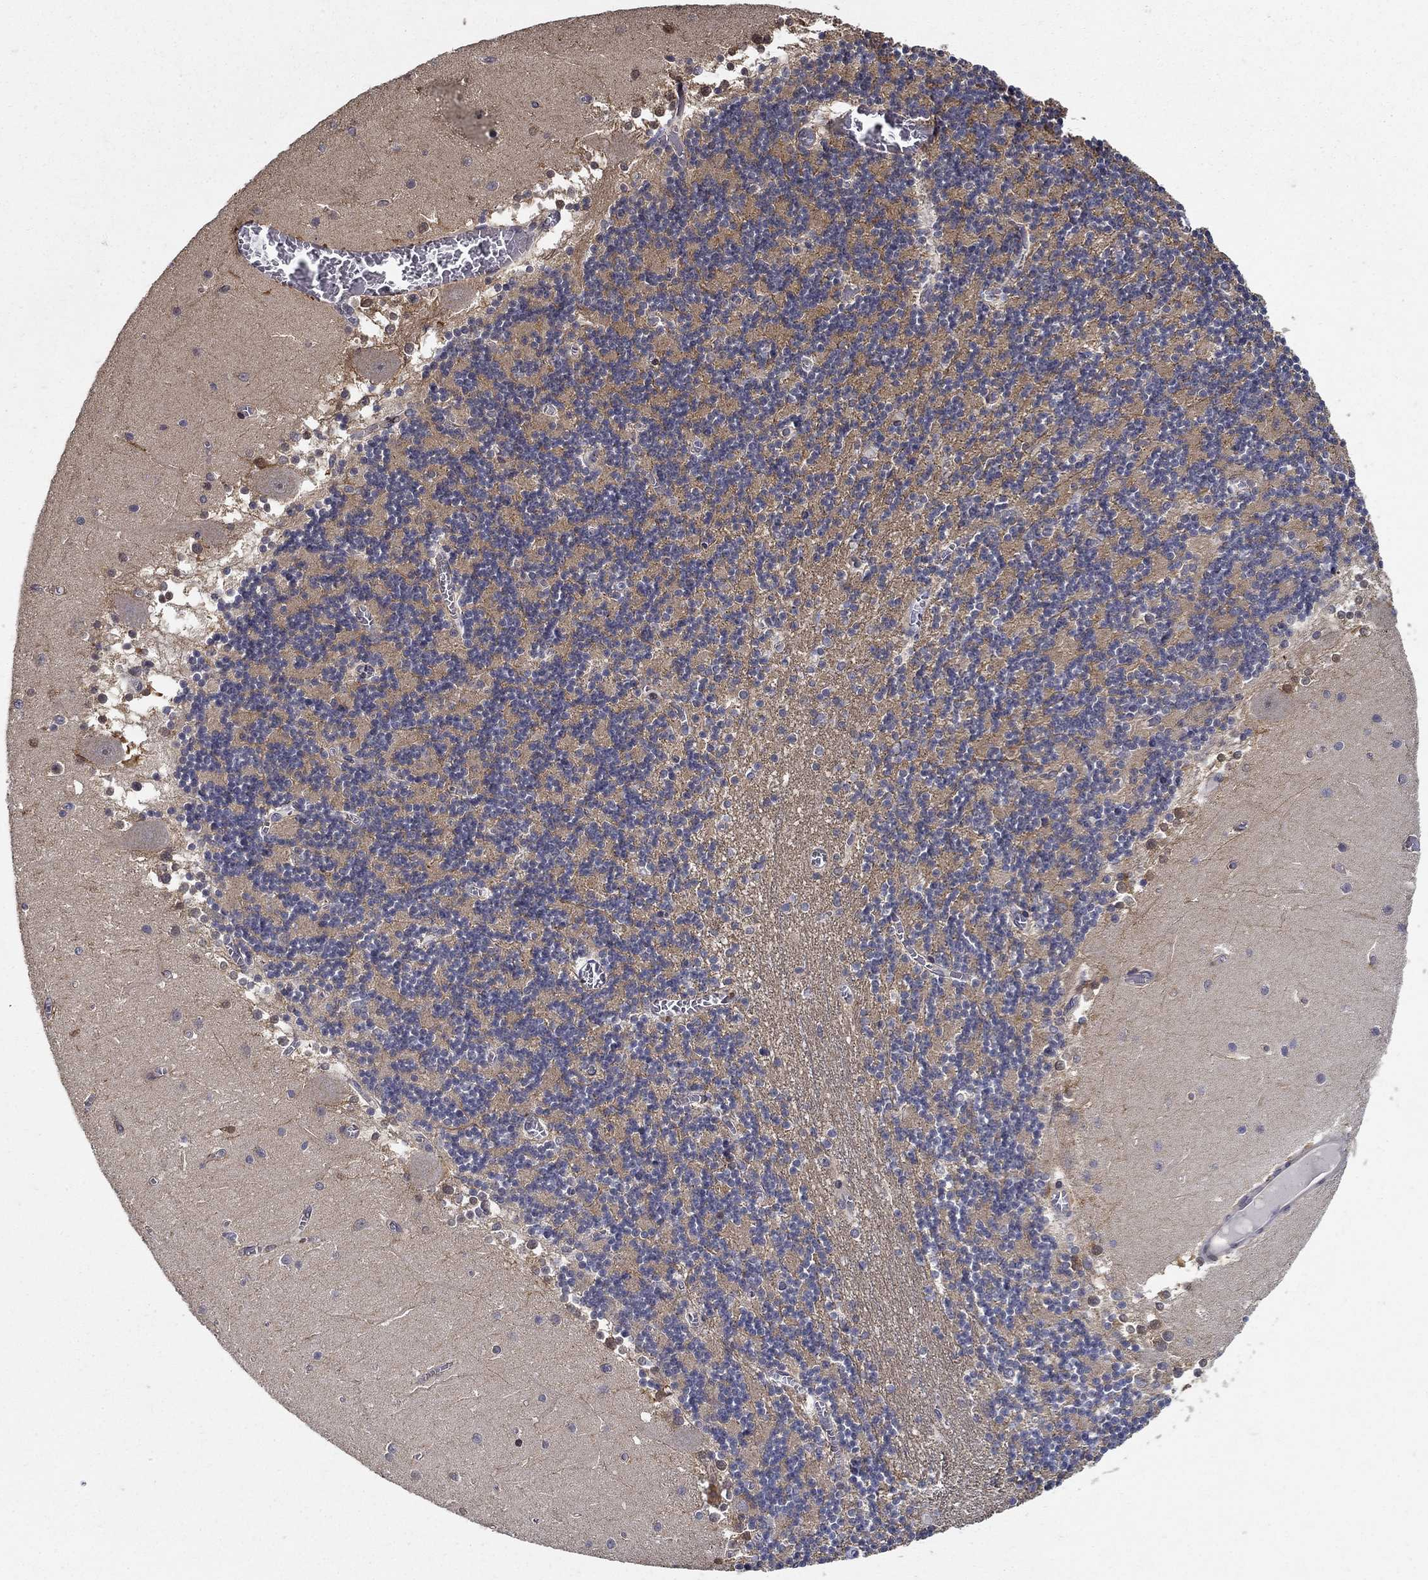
{"staining": {"intensity": "negative", "quantity": "none", "location": "none"}, "tissue": "cerebellum", "cell_type": "Cells in granular layer", "image_type": "normal", "snomed": [{"axis": "morphology", "description": "Normal tissue, NOS"}, {"axis": "topography", "description": "Cerebellum"}], "caption": "IHC photomicrograph of benign cerebellum: cerebellum stained with DAB exhibits no significant protein positivity in cells in granular layer.", "gene": "ZNF594", "patient": {"sex": "female", "age": 28}}